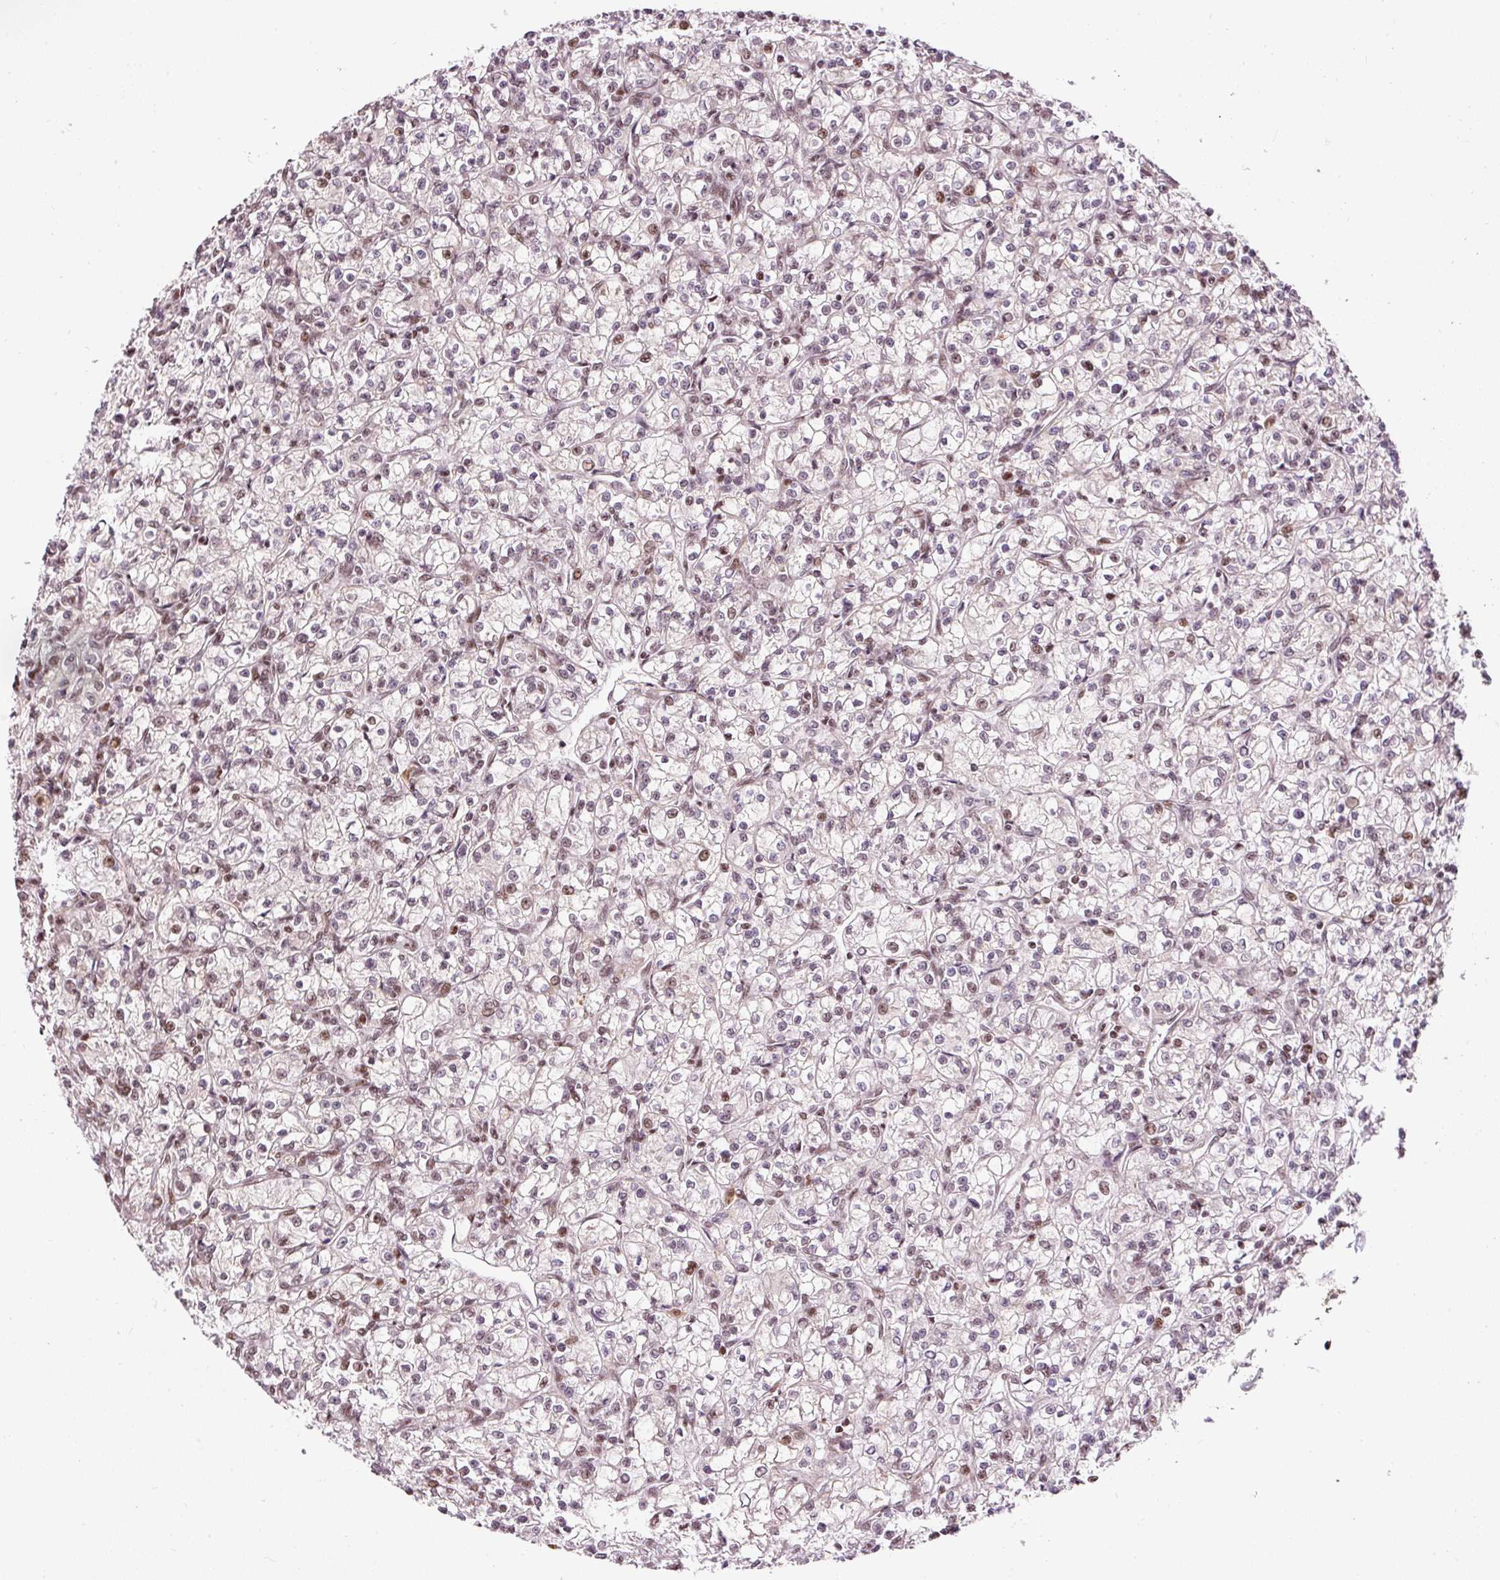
{"staining": {"intensity": "moderate", "quantity": "<25%", "location": "nuclear"}, "tissue": "renal cancer", "cell_type": "Tumor cells", "image_type": "cancer", "snomed": [{"axis": "morphology", "description": "Adenocarcinoma, NOS"}, {"axis": "topography", "description": "Kidney"}], "caption": "DAB immunohistochemical staining of renal cancer shows moderate nuclear protein expression in approximately <25% of tumor cells.", "gene": "HNRNPC", "patient": {"sex": "female", "age": 59}}